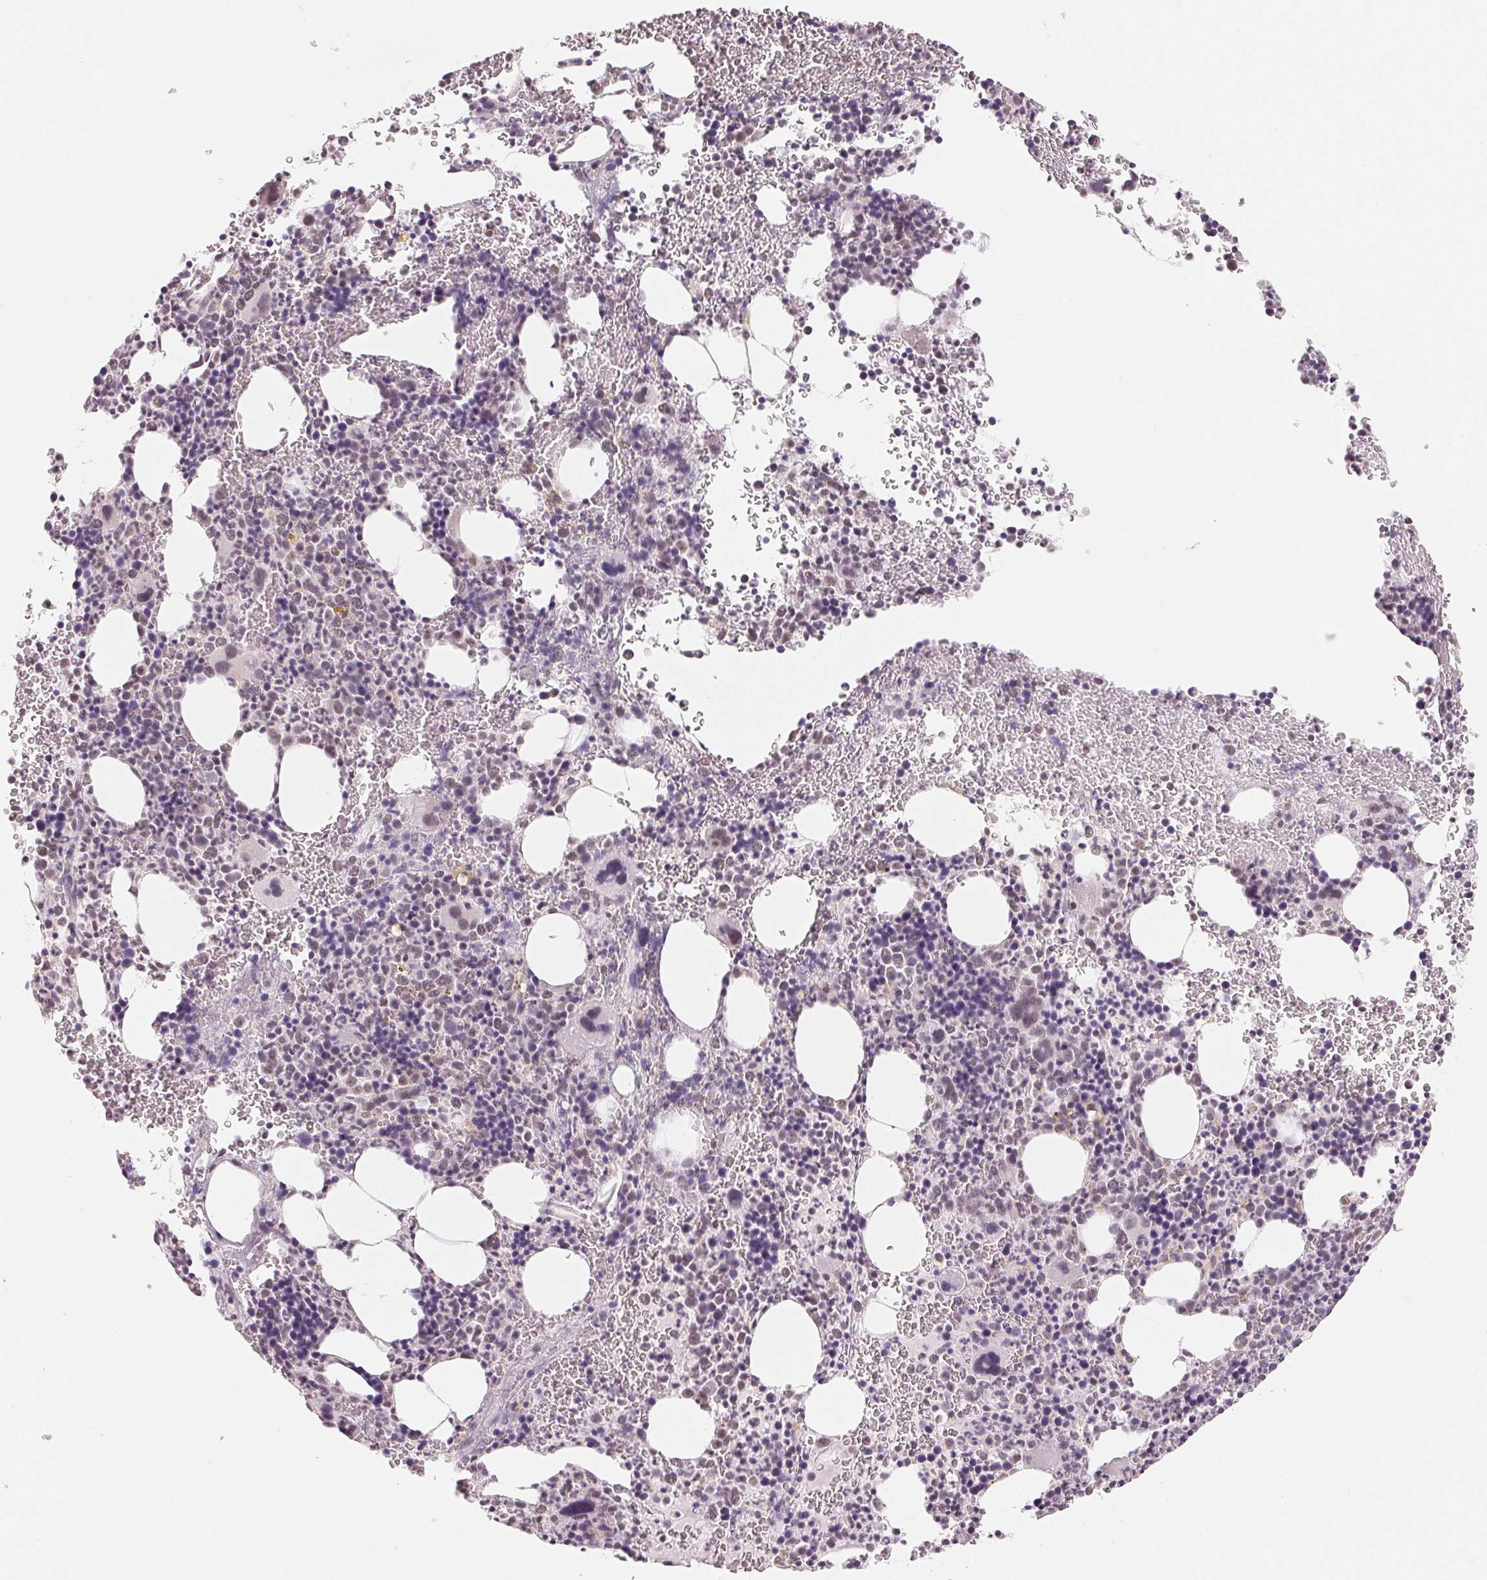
{"staining": {"intensity": "negative", "quantity": "none", "location": "none"}, "tissue": "bone marrow", "cell_type": "Hematopoietic cells", "image_type": "normal", "snomed": [{"axis": "morphology", "description": "Normal tissue, NOS"}, {"axis": "topography", "description": "Bone marrow"}], "caption": "The image displays no significant staining in hematopoietic cells of bone marrow. (Stains: DAB IHC with hematoxylin counter stain, Microscopy: brightfield microscopy at high magnification).", "gene": "NXF3", "patient": {"sex": "male", "age": 63}}